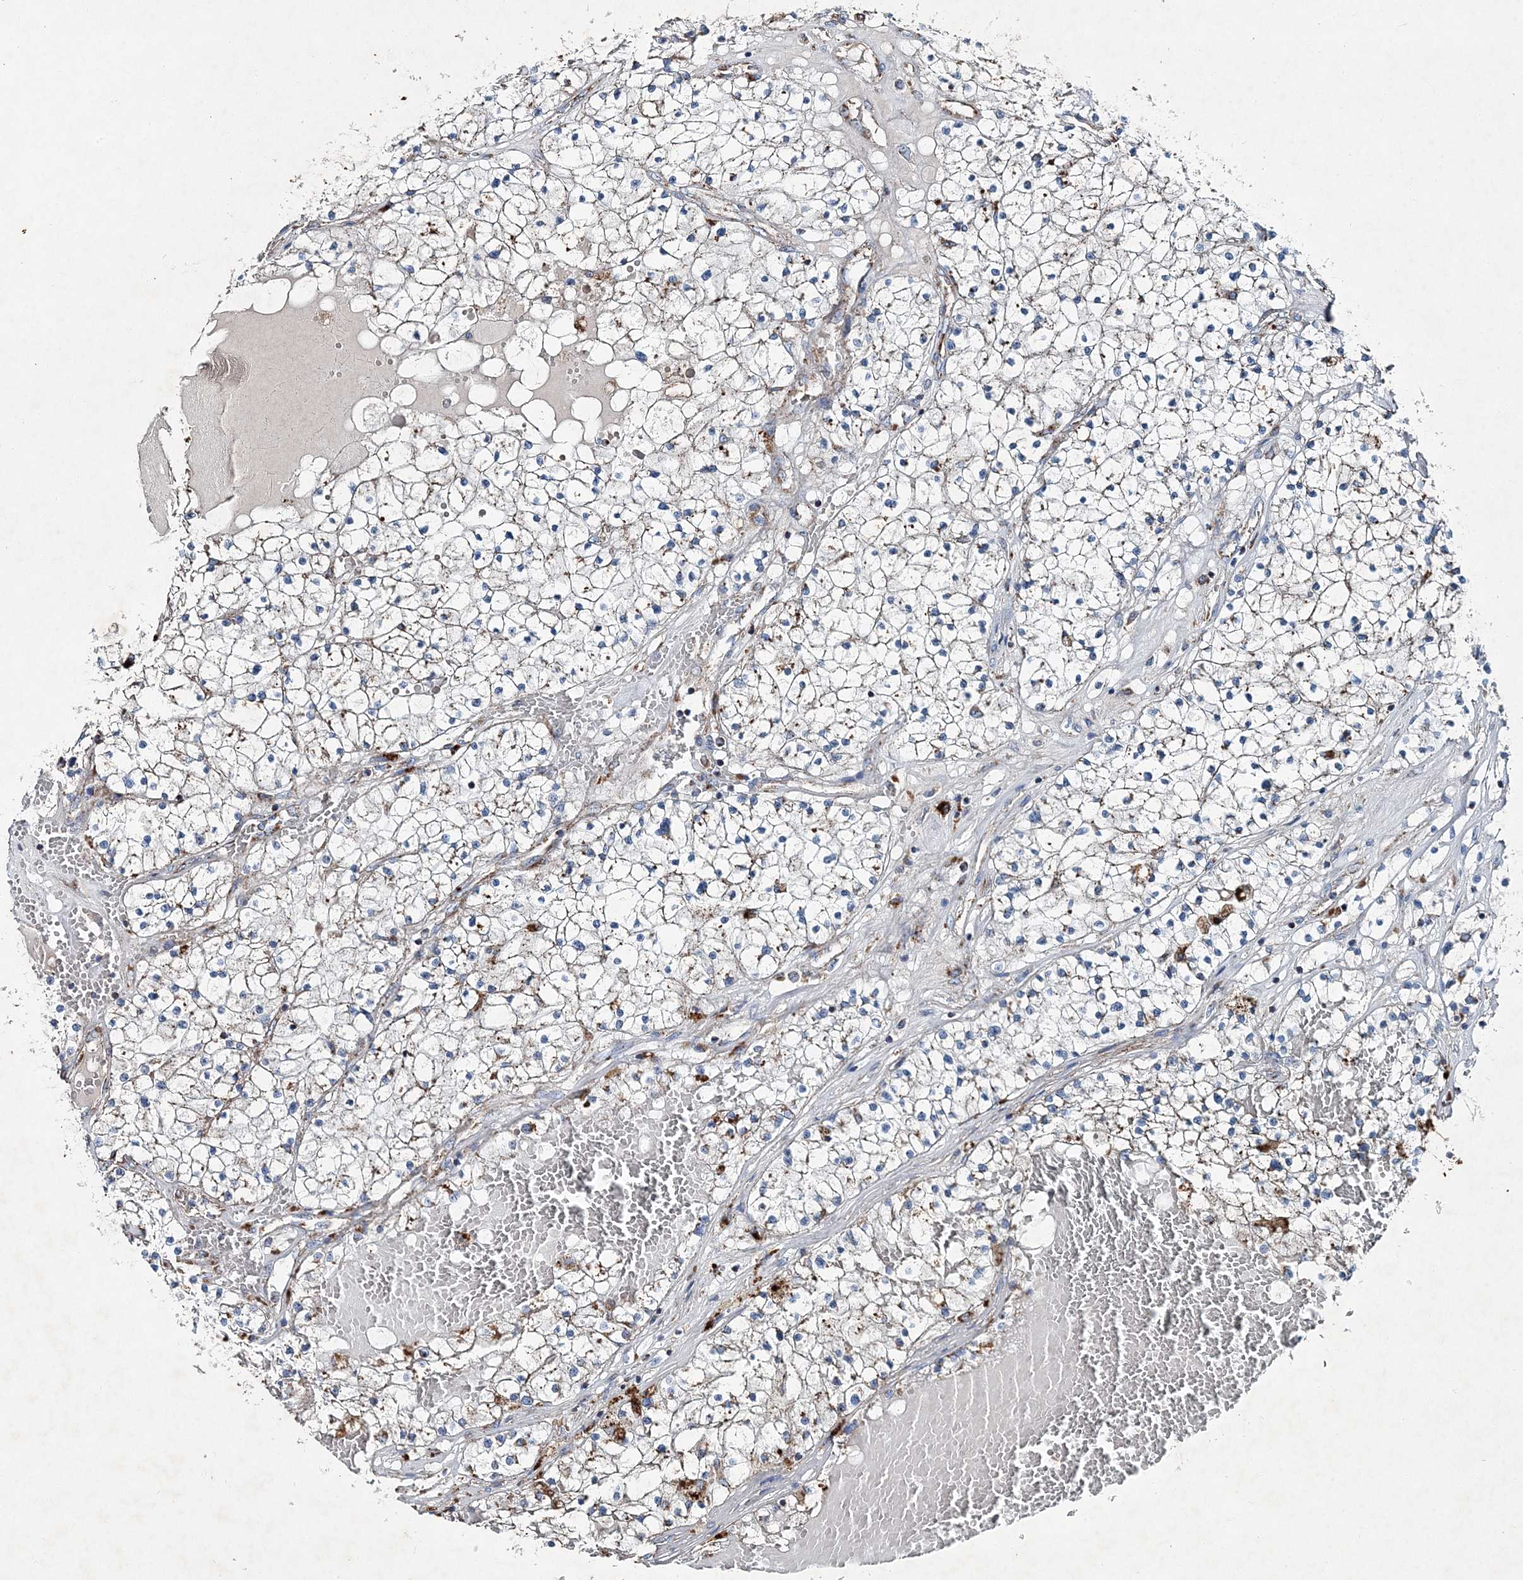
{"staining": {"intensity": "weak", "quantity": "25%-75%", "location": "cytoplasmic/membranous"}, "tissue": "renal cancer", "cell_type": "Tumor cells", "image_type": "cancer", "snomed": [{"axis": "morphology", "description": "Normal tissue, NOS"}, {"axis": "morphology", "description": "Adenocarcinoma, NOS"}, {"axis": "topography", "description": "Kidney"}], "caption": "Immunohistochemical staining of human adenocarcinoma (renal) reveals weak cytoplasmic/membranous protein staining in approximately 25%-75% of tumor cells.", "gene": "SPAG16", "patient": {"sex": "male", "age": 68}}